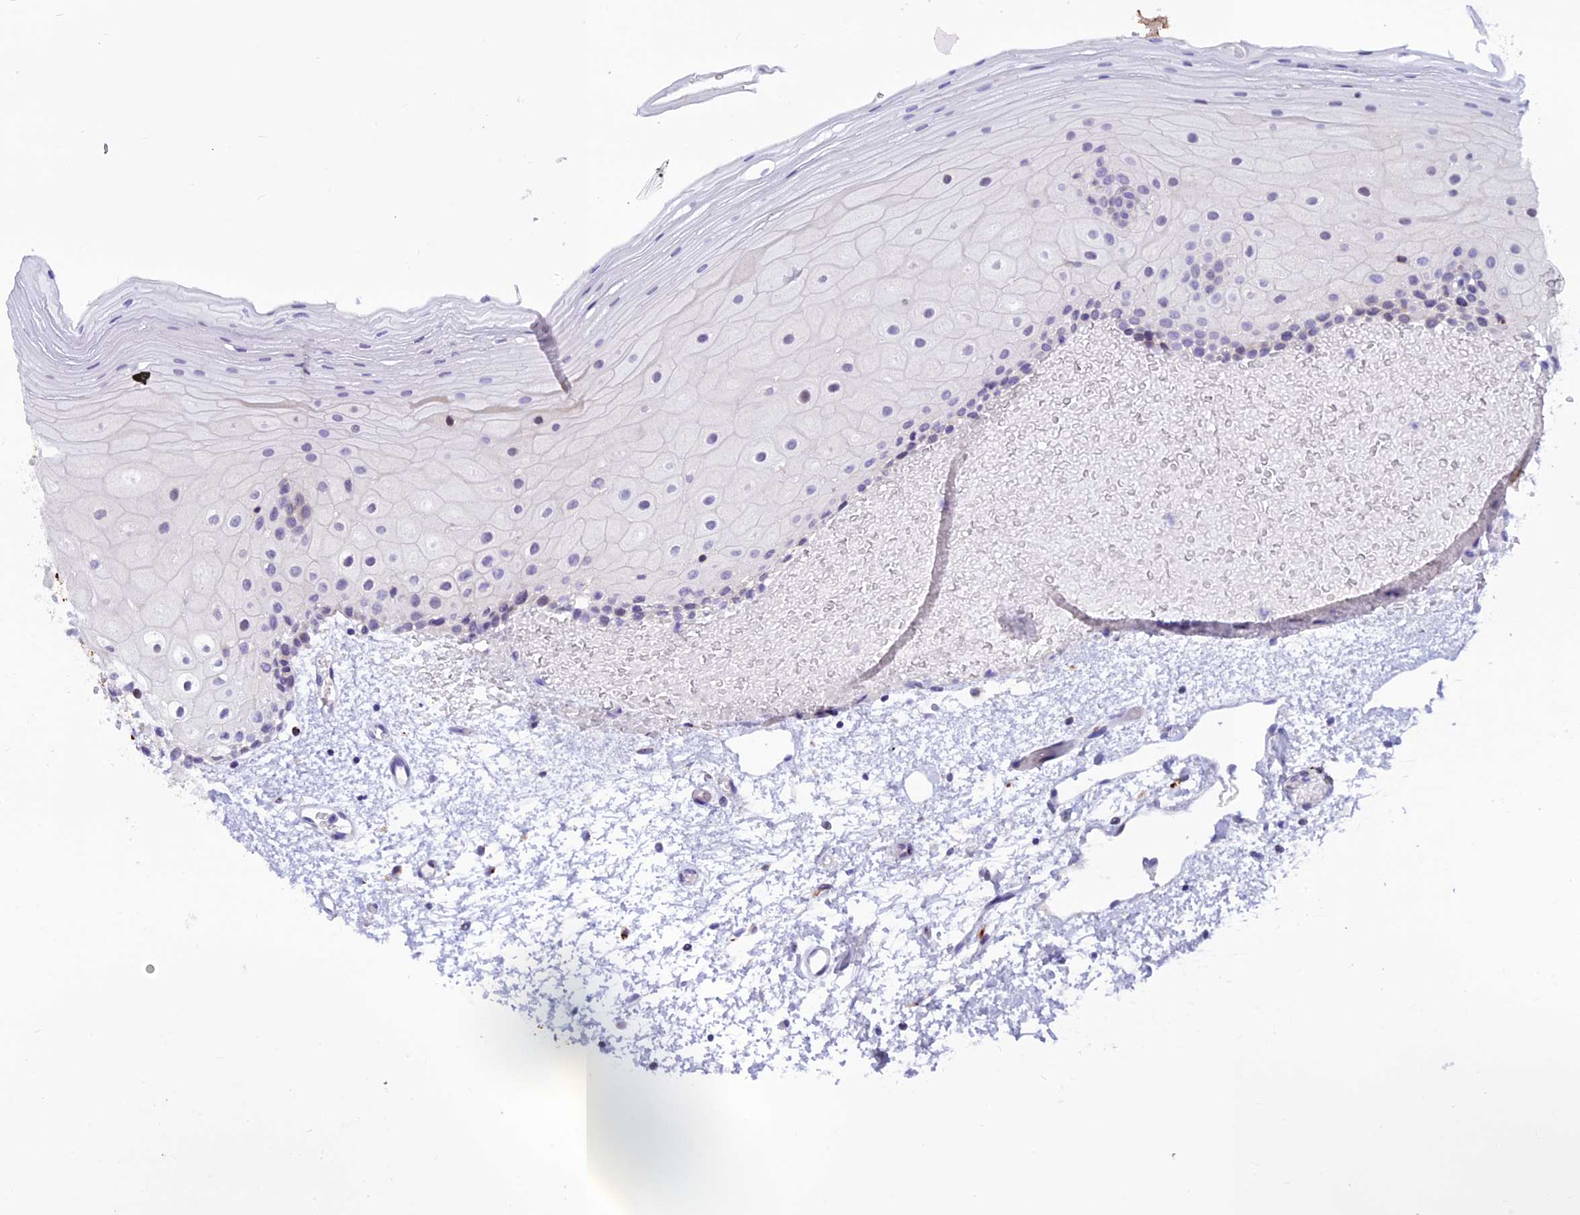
{"staining": {"intensity": "weak", "quantity": "<25%", "location": "cytoplasmic/membranous,nuclear"}, "tissue": "oral mucosa", "cell_type": "Squamous epithelial cells", "image_type": "normal", "snomed": [{"axis": "morphology", "description": "Normal tissue, NOS"}, {"axis": "topography", "description": "Oral tissue"}], "caption": "Immunohistochemistry (IHC) histopathology image of benign oral mucosa: oral mucosa stained with DAB (3,3'-diaminobenzidine) reveals no significant protein expression in squamous epithelial cells.", "gene": "THRSP", "patient": {"sex": "female", "age": 70}}